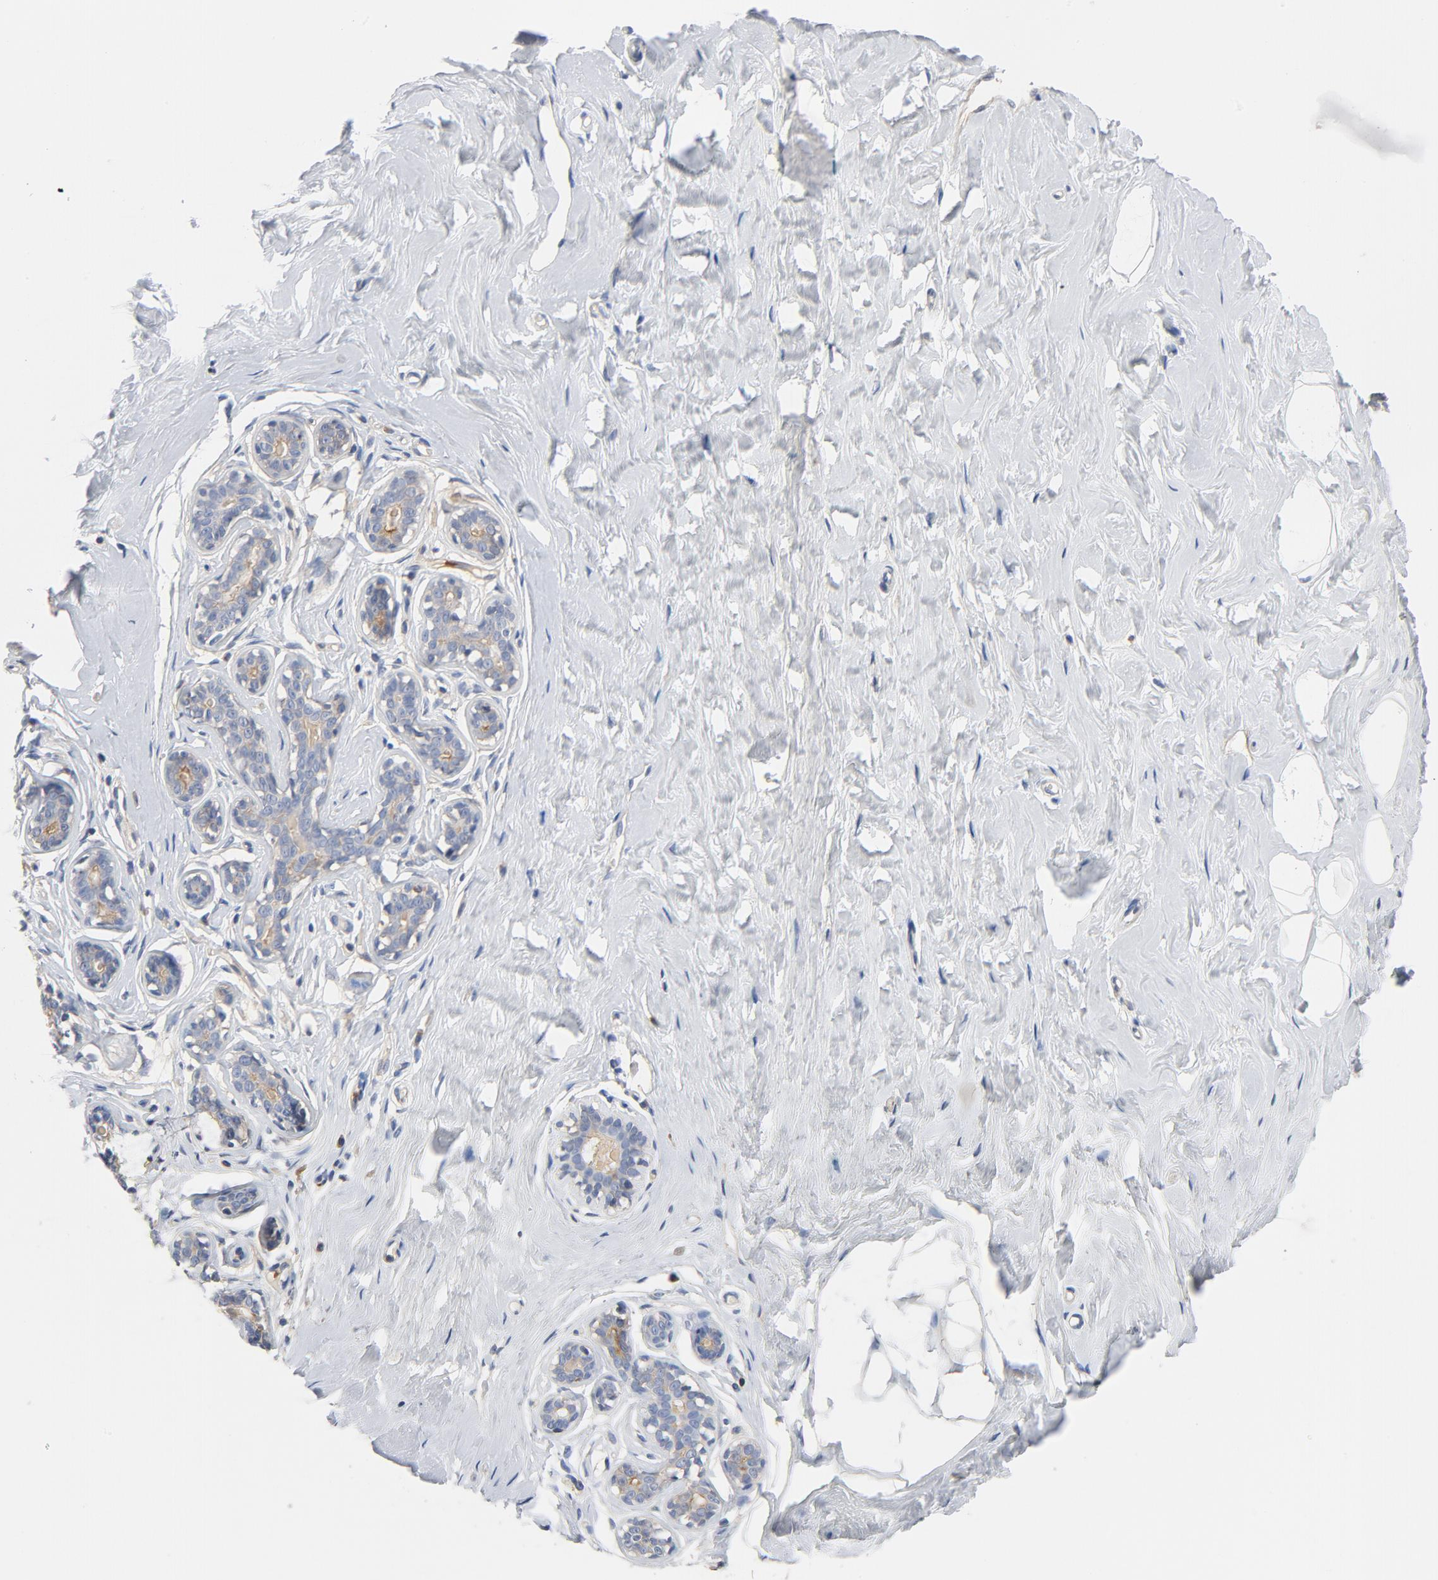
{"staining": {"intensity": "negative", "quantity": "none", "location": "none"}, "tissue": "breast", "cell_type": "Adipocytes", "image_type": "normal", "snomed": [{"axis": "morphology", "description": "Normal tissue, NOS"}, {"axis": "topography", "description": "Breast"}], "caption": "Adipocytes show no significant protein staining in unremarkable breast. The staining was performed using DAB to visualize the protein expression in brown, while the nuclei were stained in blue with hematoxylin (Magnification: 20x).", "gene": "SRC", "patient": {"sex": "female", "age": 23}}